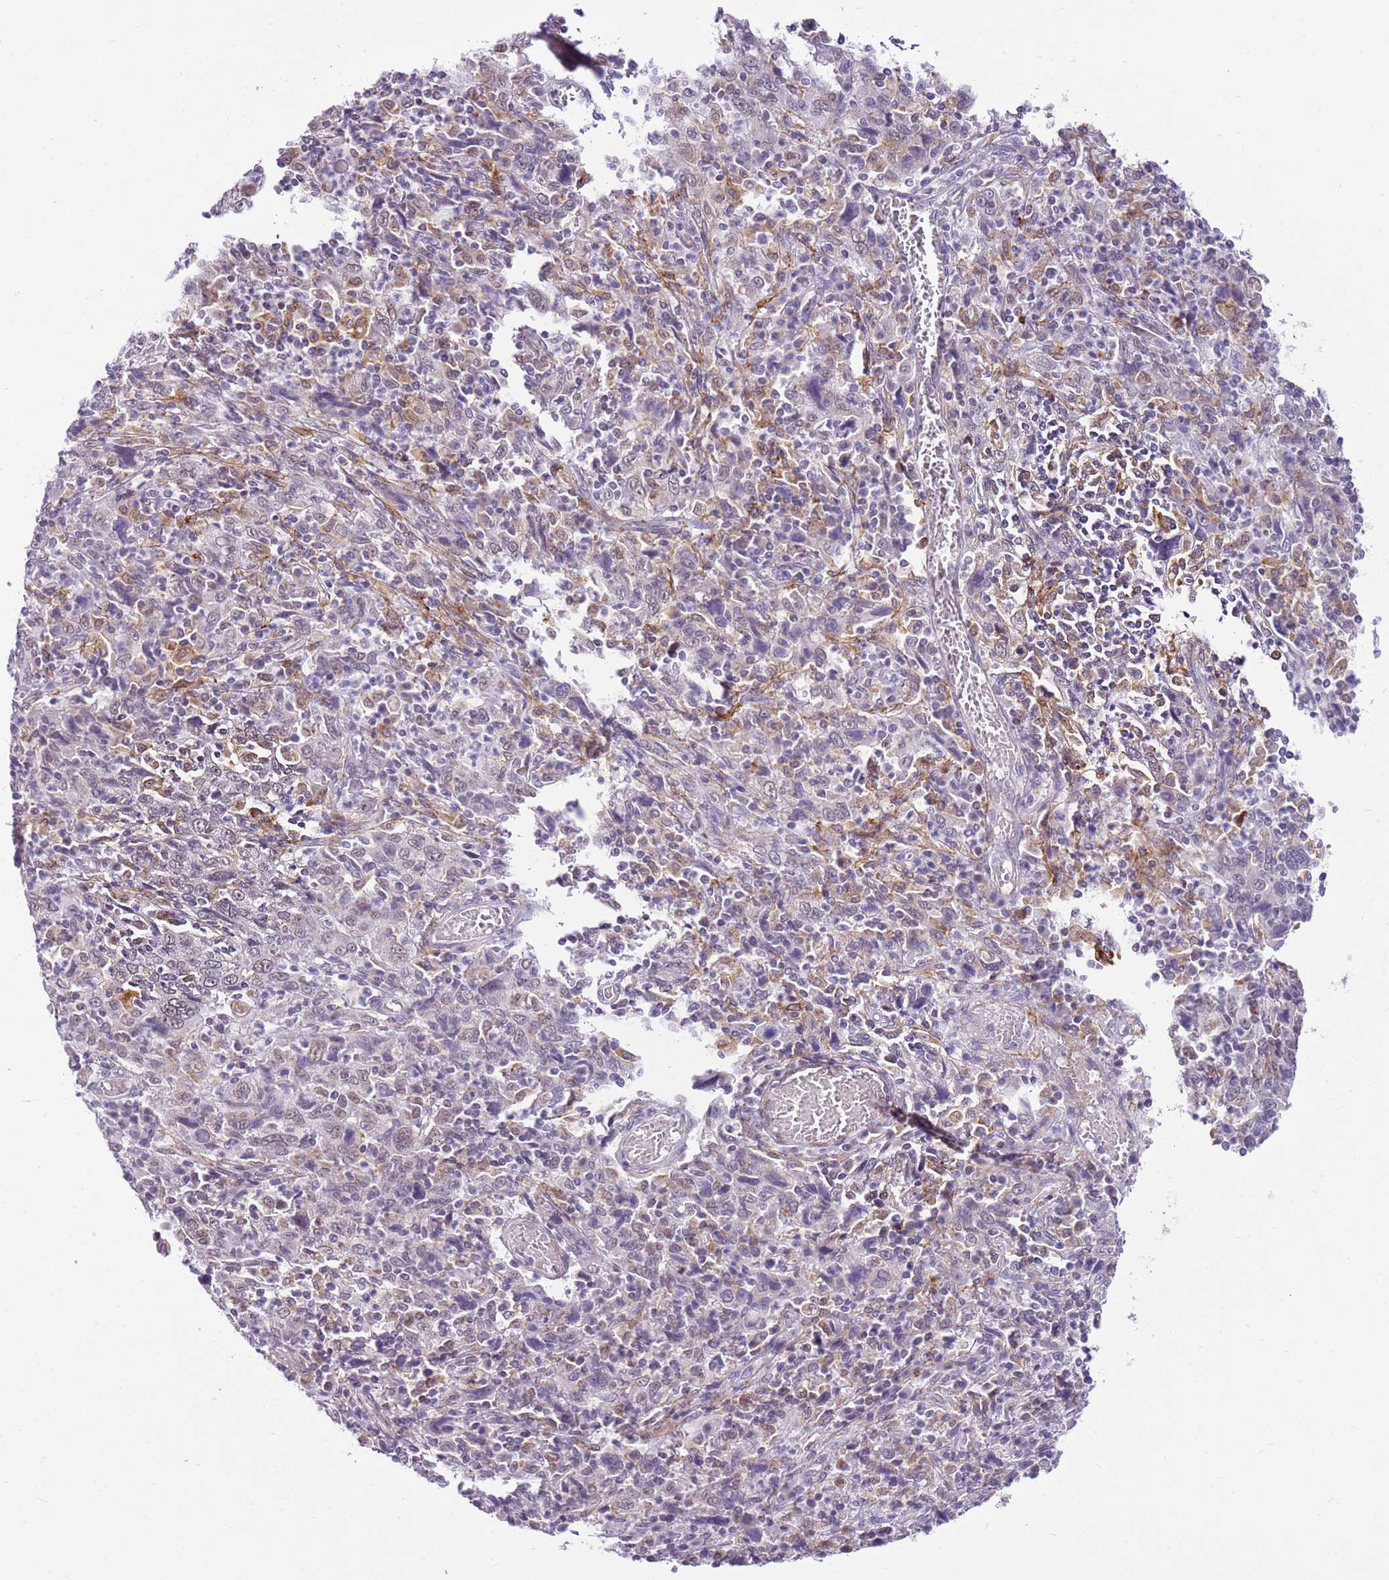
{"staining": {"intensity": "weak", "quantity": "<25%", "location": "nuclear"}, "tissue": "cervical cancer", "cell_type": "Tumor cells", "image_type": "cancer", "snomed": [{"axis": "morphology", "description": "Squamous cell carcinoma, NOS"}, {"axis": "topography", "description": "Cervix"}], "caption": "This is an IHC histopathology image of human cervical squamous cell carcinoma. There is no staining in tumor cells.", "gene": "SMIM4", "patient": {"sex": "female", "age": 46}}